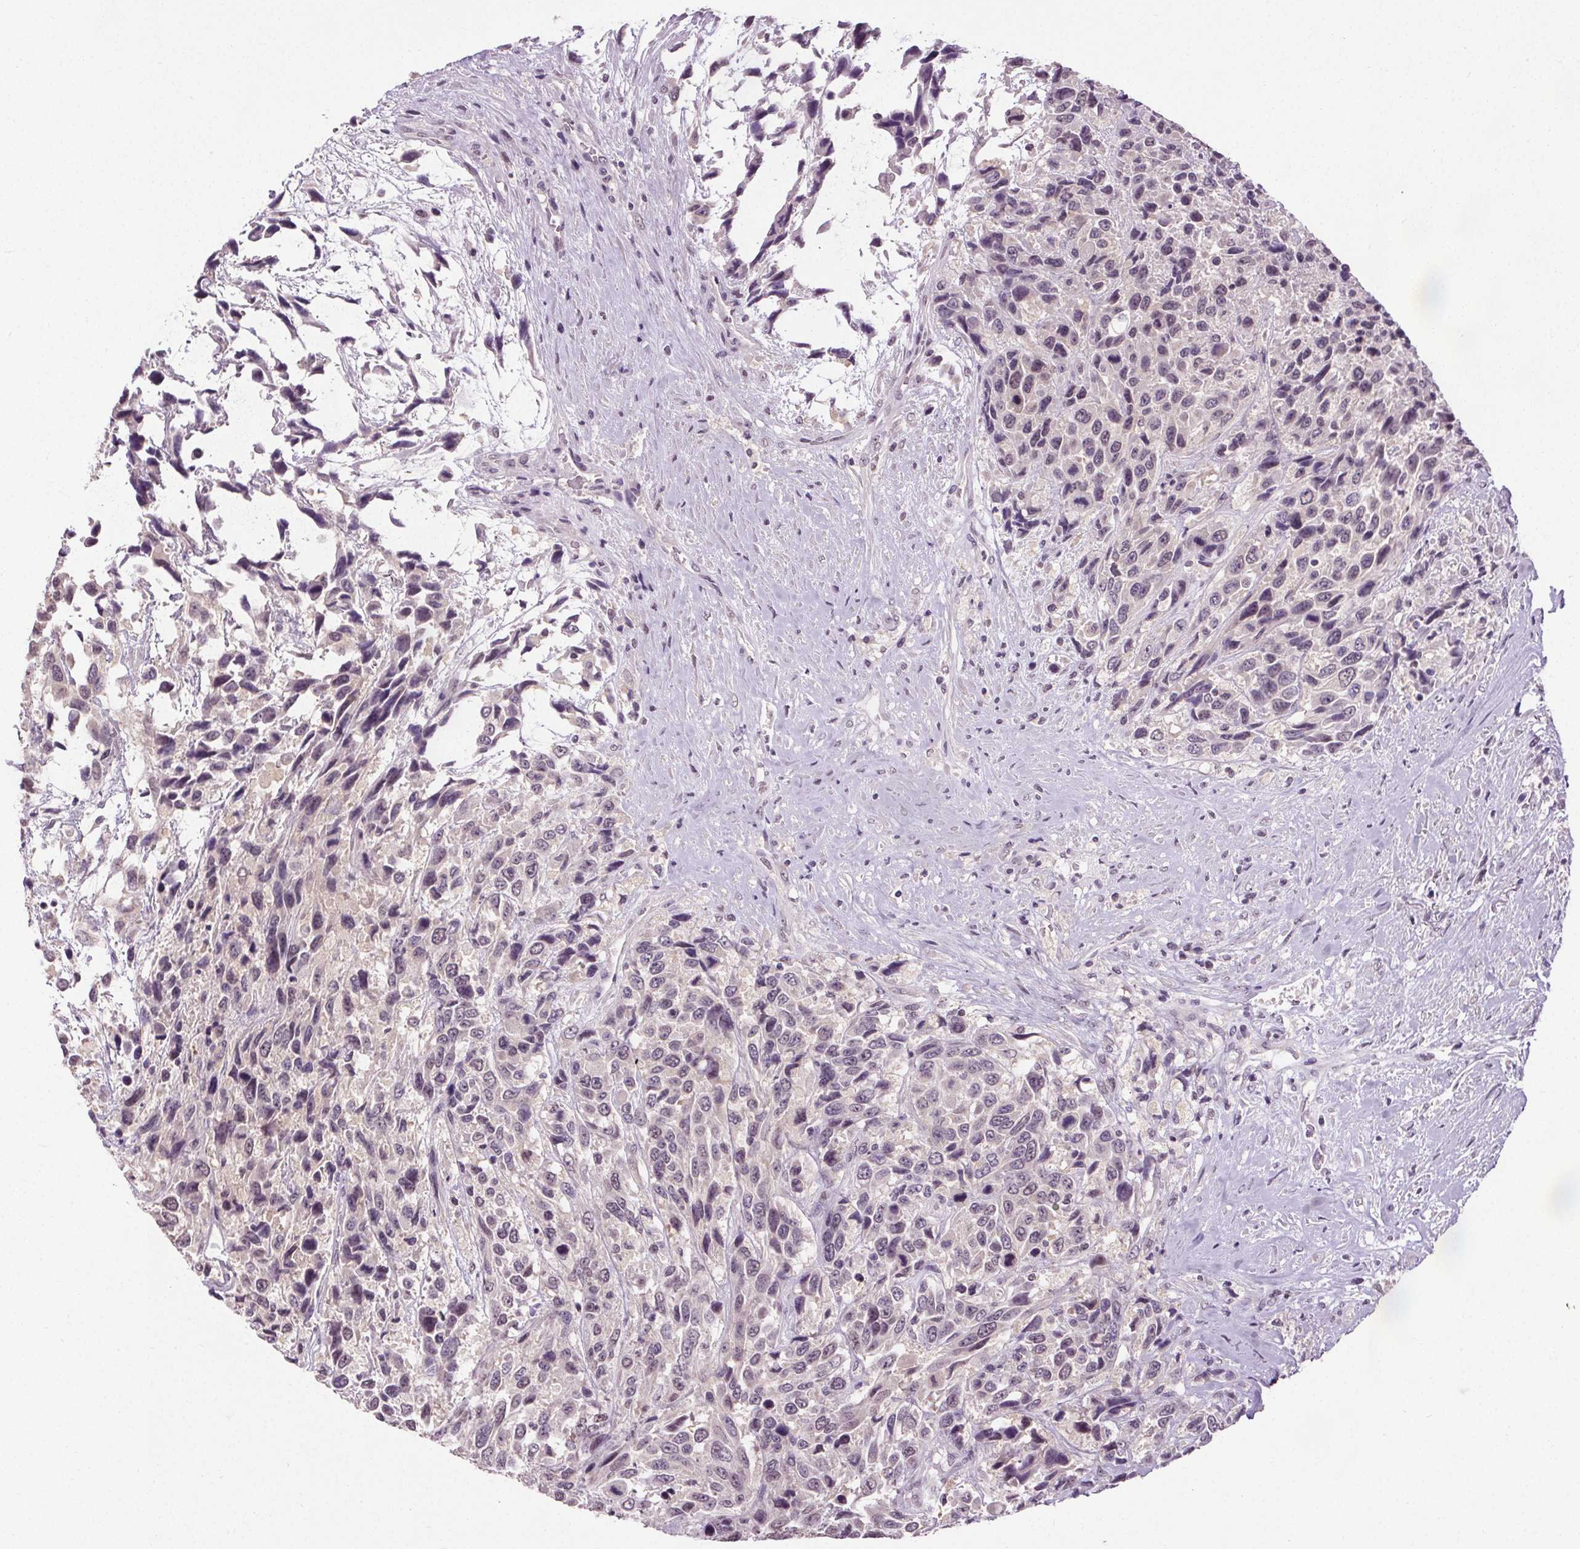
{"staining": {"intensity": "negative", "quantity": "none", "location": "none"}, "tissue": "urothelial cancer", "cell_type": "Tumor cells", "image_type": "cancer", "snomed": [{"axis": "morphology", "description": "Urothelial carcinoma, High grade"}, {"axis": "topography", "description": "Urinary bladder"}], "caption": "Tumor cells are negative for protein expression in human urothelial carcinoma (high-grade).", "gene": "SLC2A9", "patient": {"sex": "female", "age": 70}}